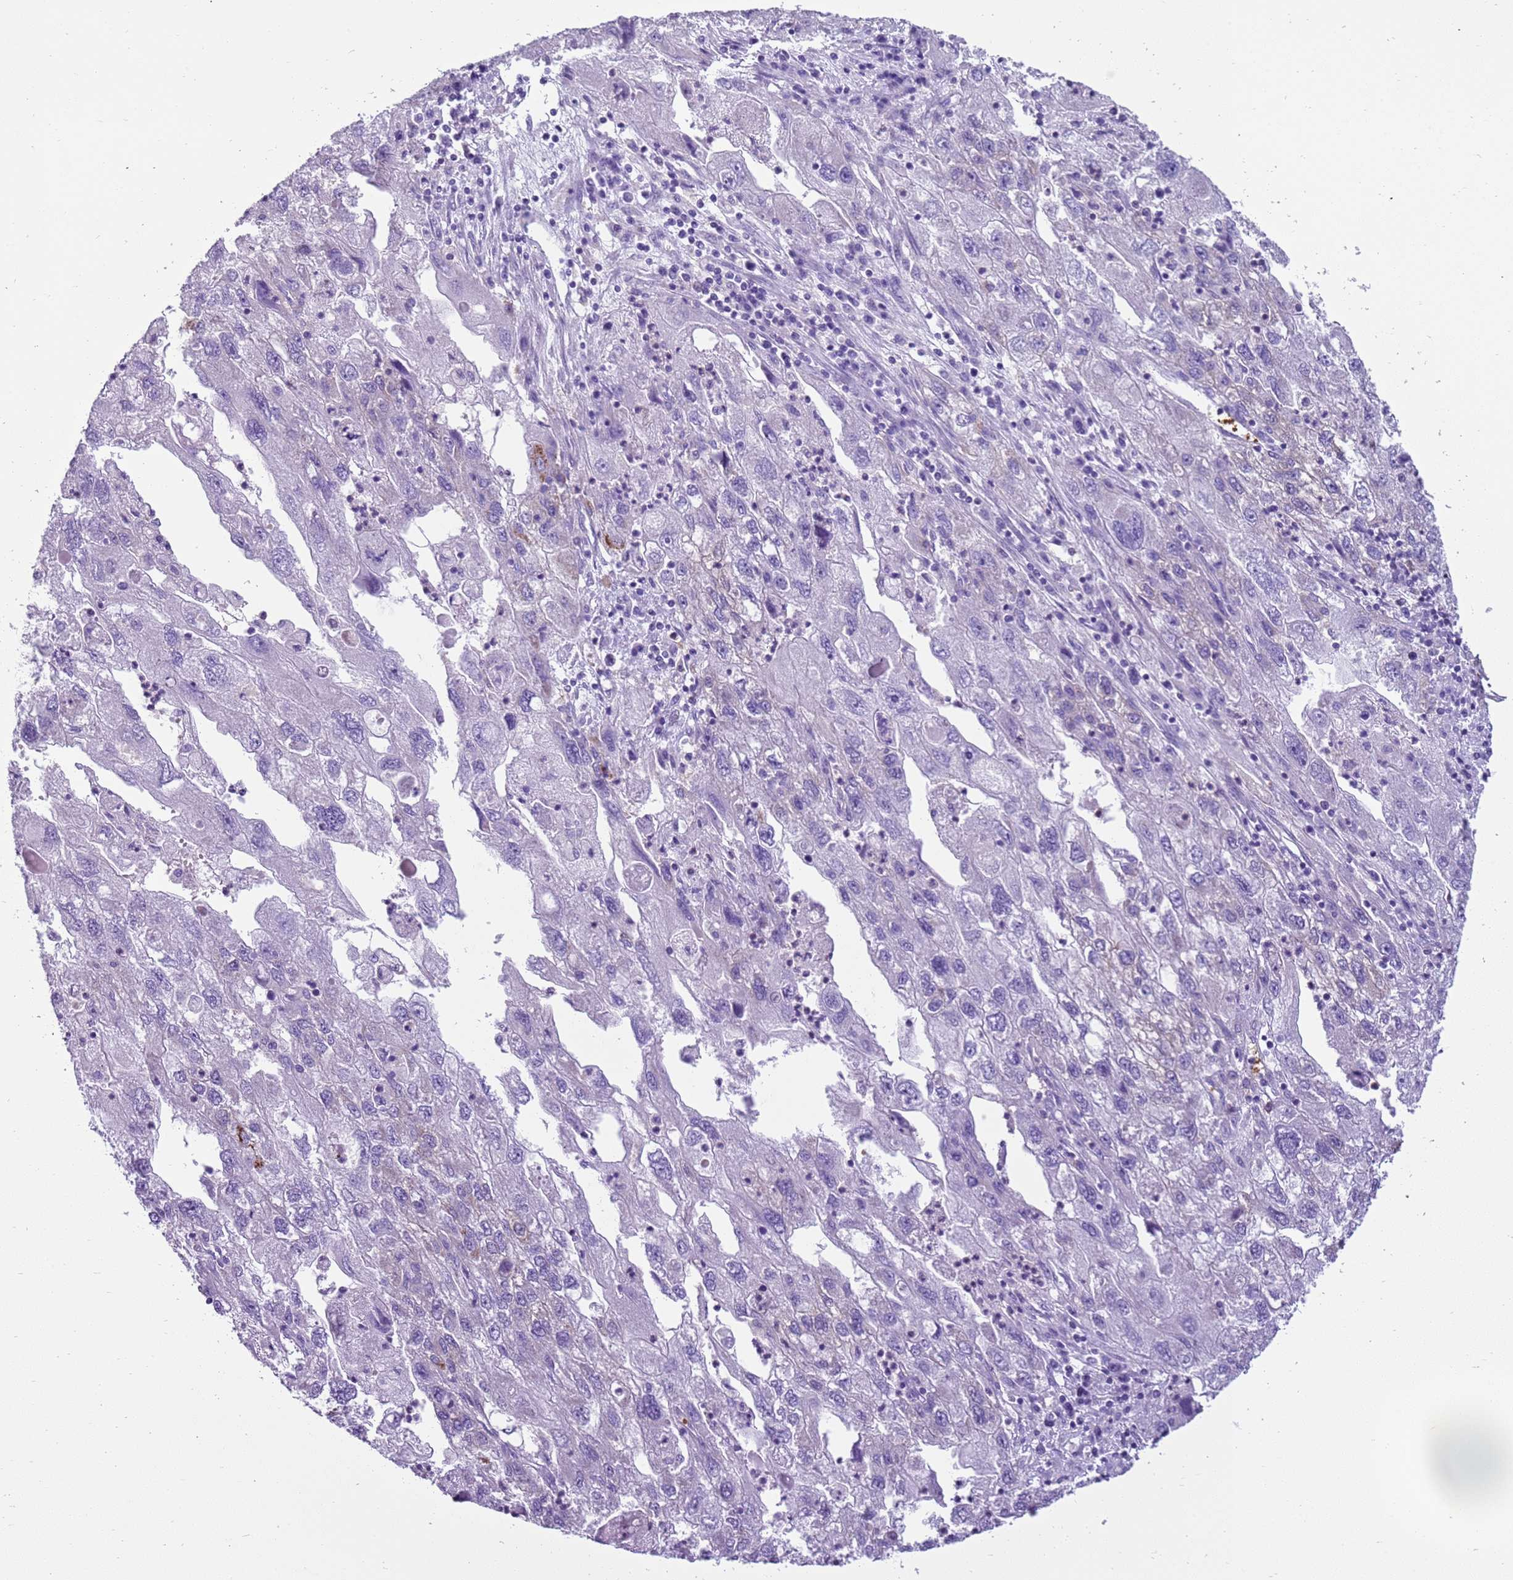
{"staining": {"intensity": "weak", "quantity": "25%-75%", "location": "cytoplasmic/membranous"}, "tissue": "endometrial cancer", "cell_type": "Tumor cells", "image_type": "cancer", "snomed": [{"axis": "morphology", "description": "Adenocarcinoma, NOS"}, {"axis": "topography", "description": "Endometrium"}], "caption": "IHC histopathology image of human endometrial adenocarcinoma stained for a protein (brown), which demonstrates low levels of weak cytoplasmic/membranous staining in approximately 25%-75% of tumor cells.", "gene": "SNX21", "patient": {"sex": "female", "age": 49}}